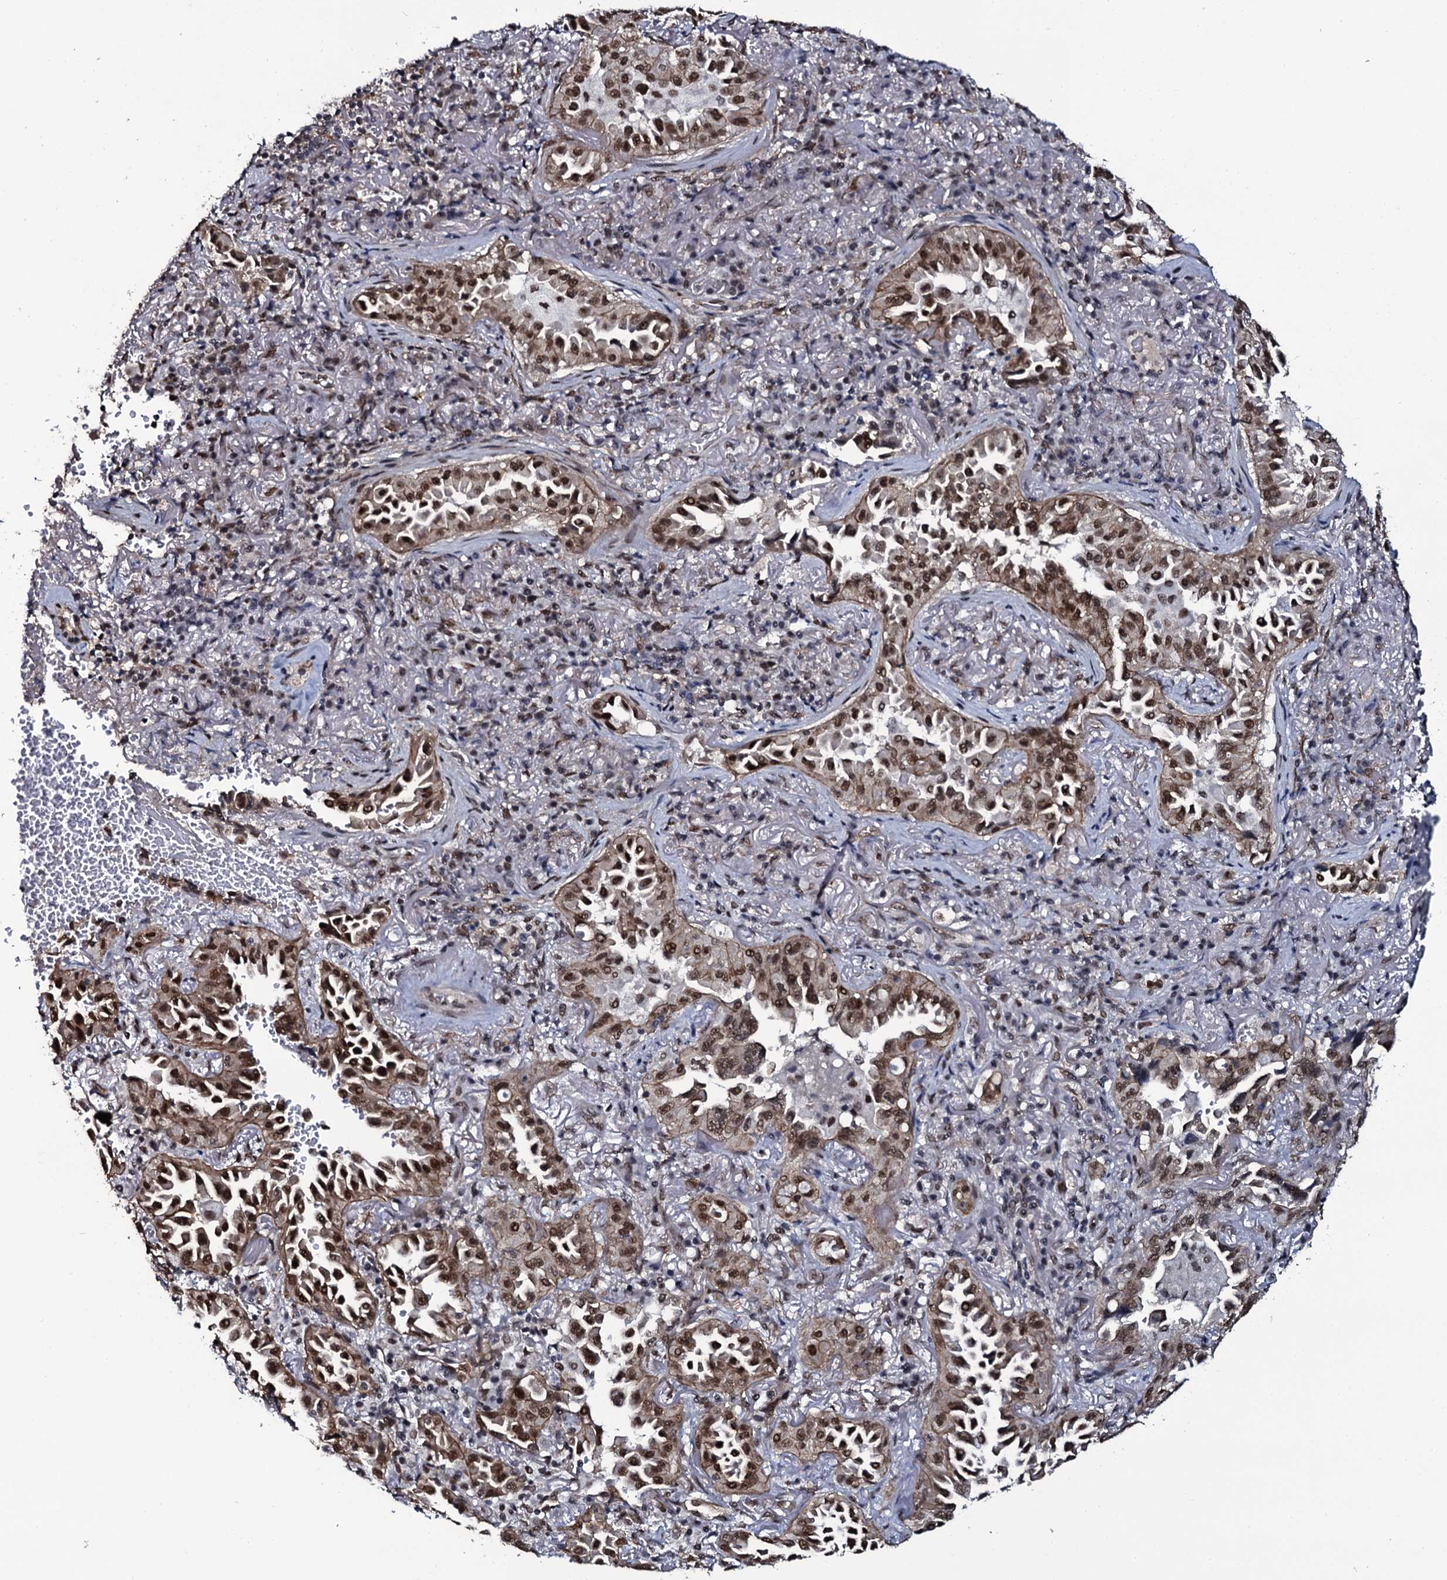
{"staining": {"intensity": "strong", "quantity": ">75%", "location": "nuclear"}, "tissue": "lung cancer", "cell_type": "Tumor cells", "image_type": "cancer", "snomed": [{"axis": "morphology", "description": "Adenocarcinoma, NOS"}, {"axis": "topography", "description": "Lung"}], "caption": "Immunohistochemistry photomicrograph of human adenocarcinoma (lung) stained for a protein (brown), which displays high levels of strong nuclear staining in approximately >75% of tumor cells.", "gene": "SH2D4B", "patient": {"sex": "female", "age": 69}}